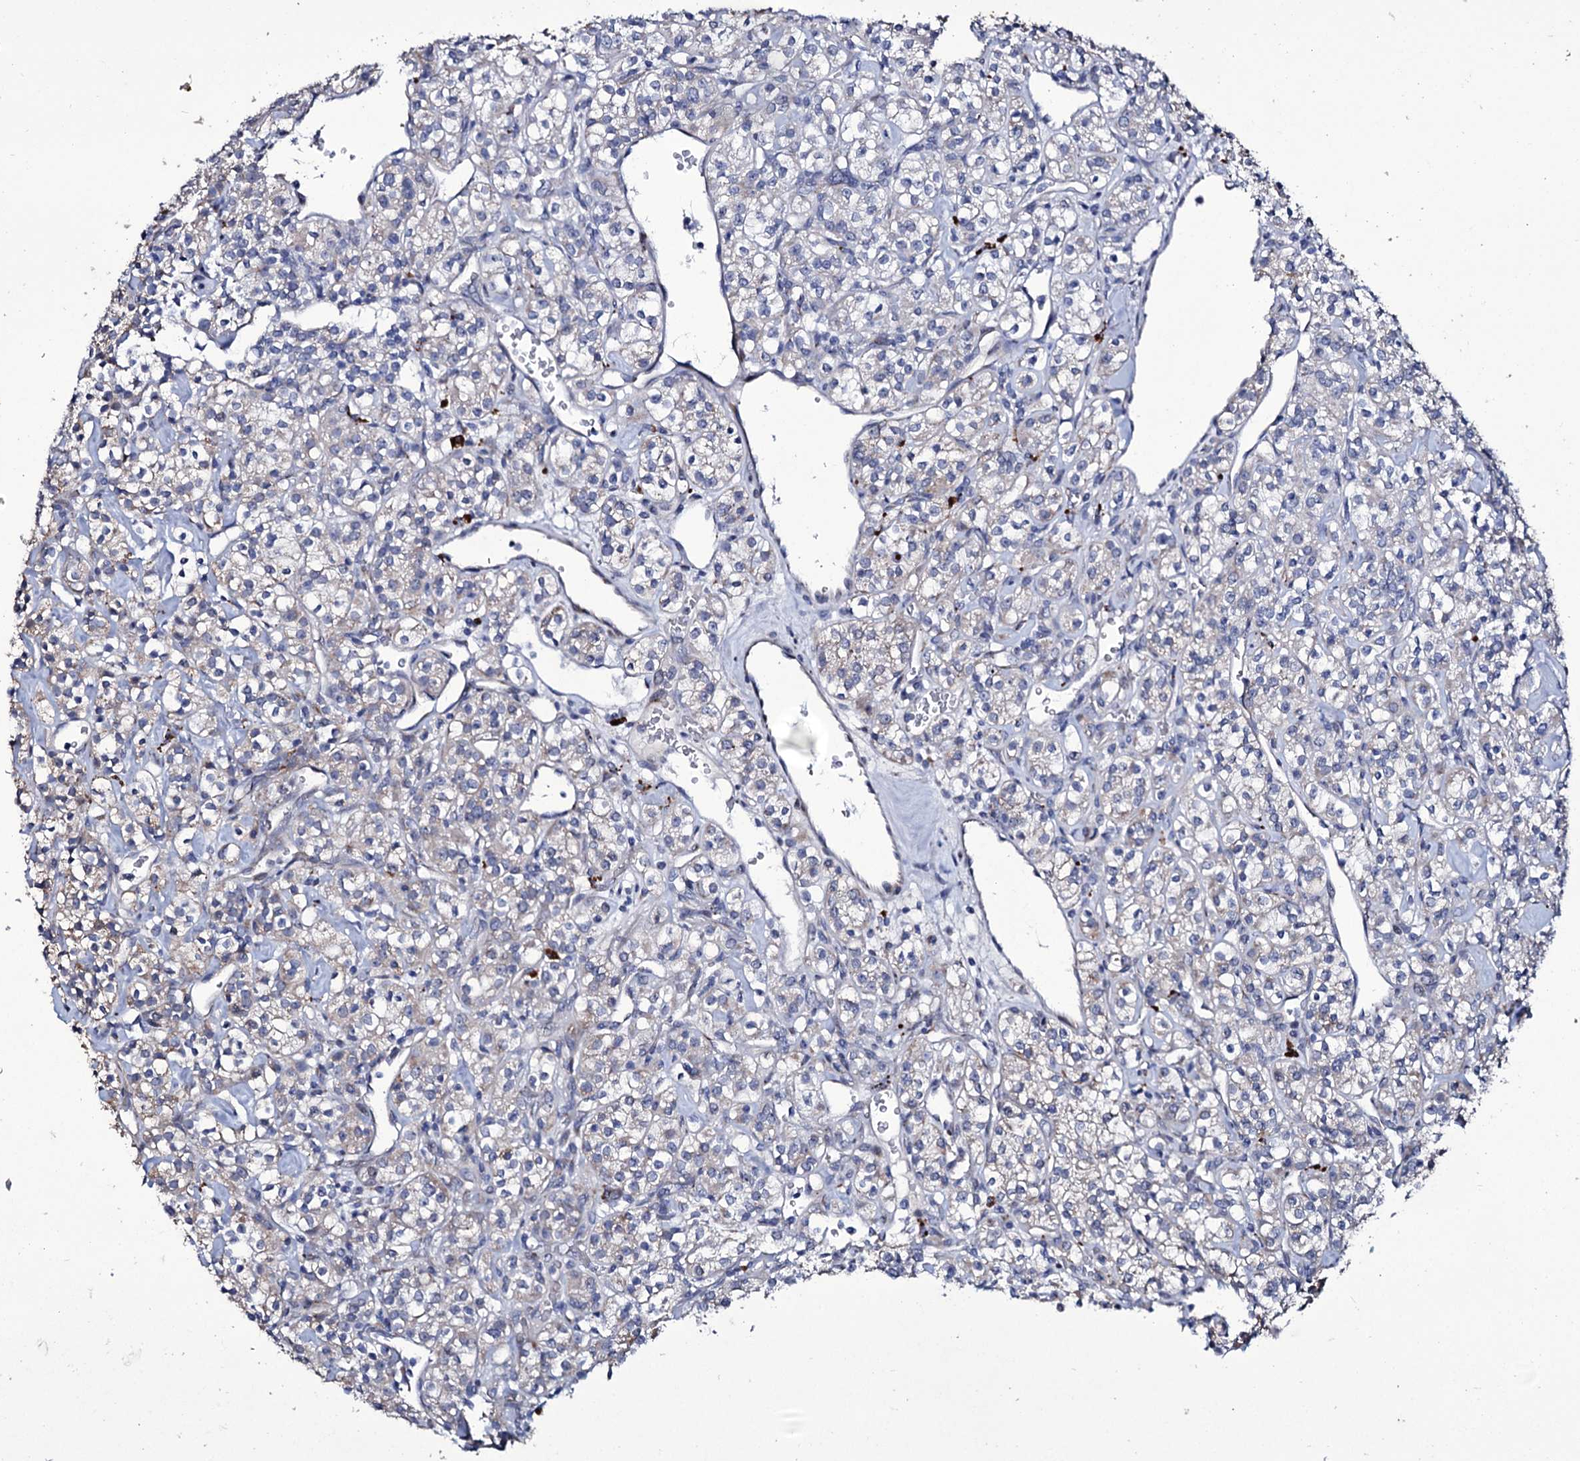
{"staining": {"intensity": "negative", "quantity": "none", "location": "none"}, "tissue": "renal cancer", "cell_type": "Tumor cells", "image_type": "cancer", "snomed": [{"axis": "morphology", "description": "Adenocarcinoma, NOS"}, {"axis": "topography", "description": "Kidney"}], "caption": "There is no significant positivity in tumor cells of renal cancer. (Immunohistochemistry, brightfield microscopy, high magnification).", "gene": "TUBGCP5", "patient": {"sex": "male", "age": 77}}